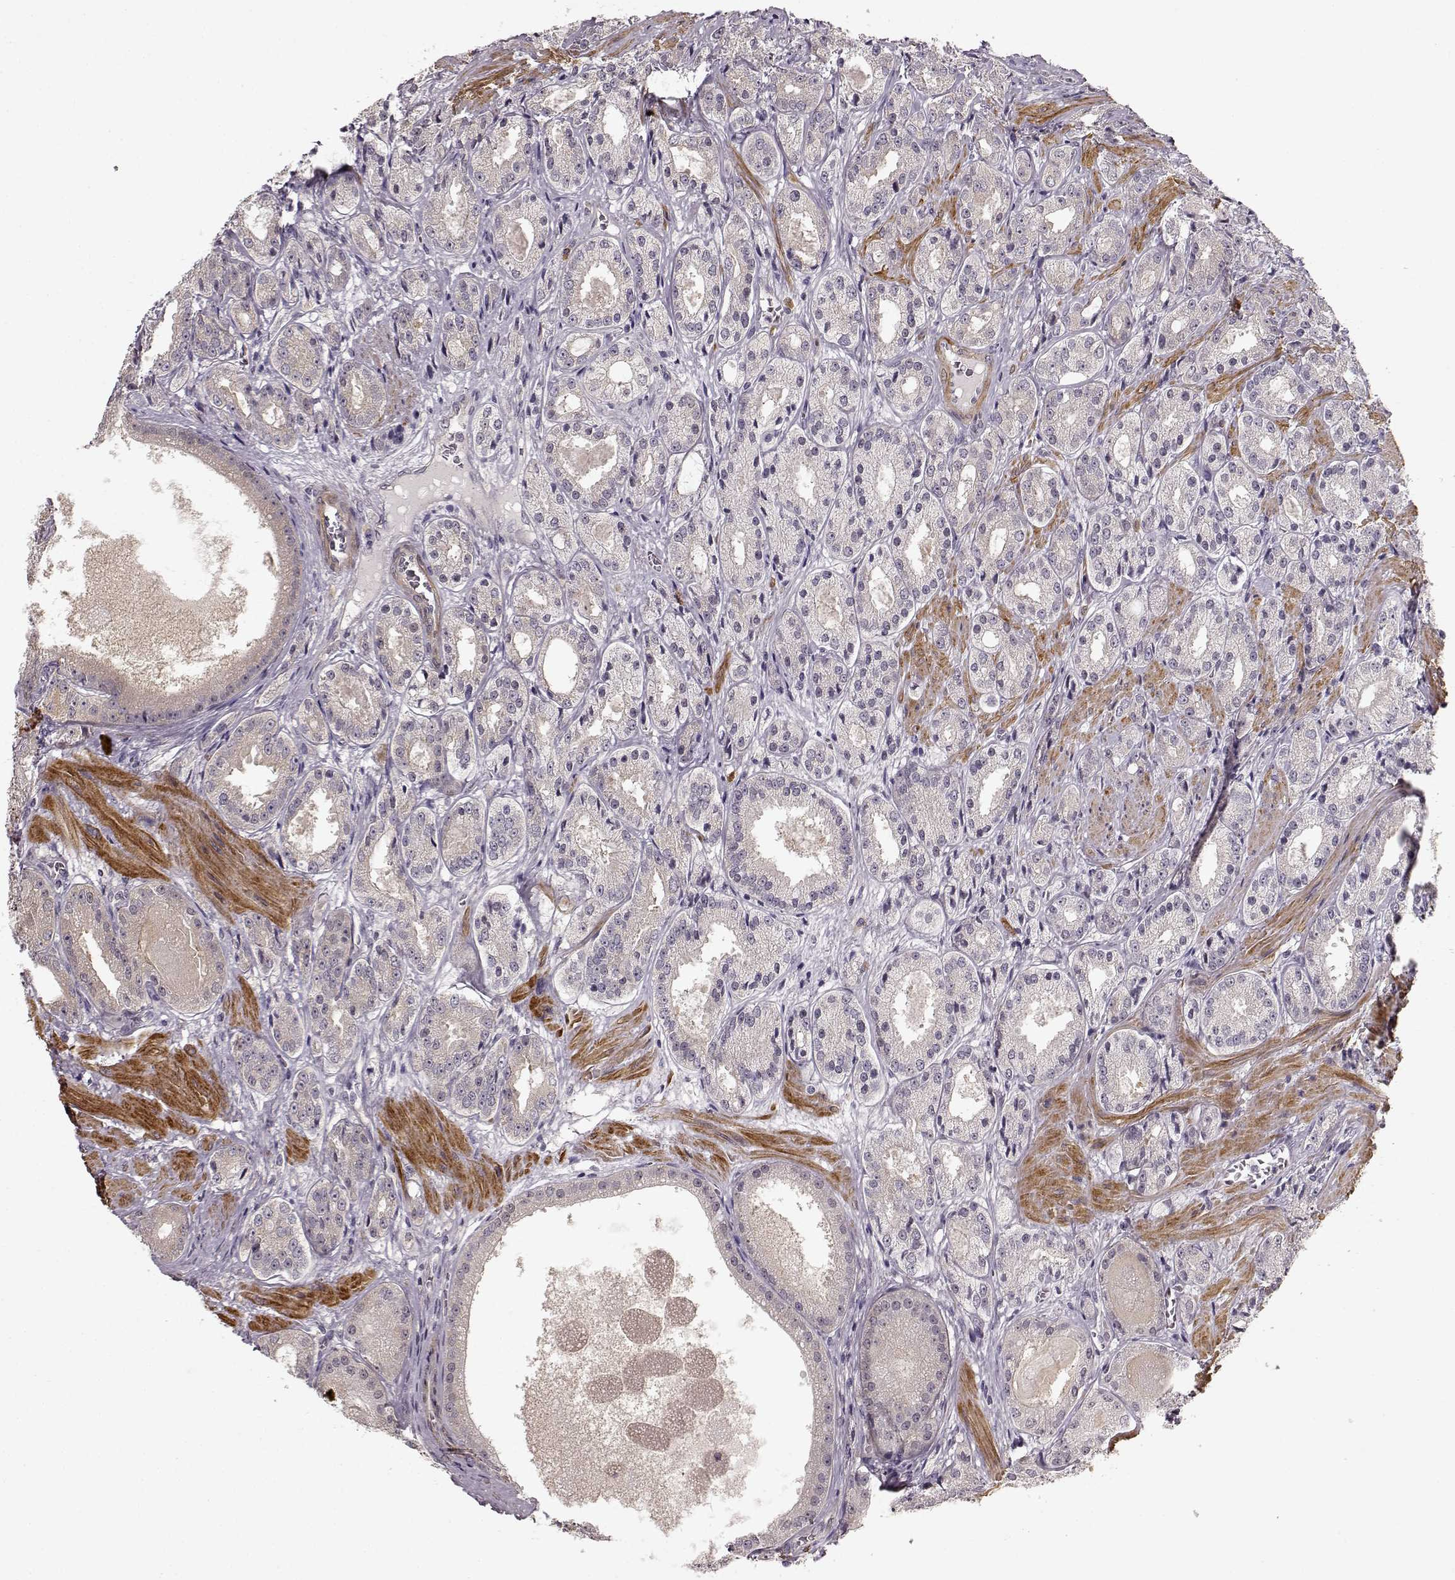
{"staining": {"intensity": "negative", "quantity": "none", "location": "none"}, "tissue": "prostate cancer", "cell_type": "Tumor cells", "image_type": "cancer", "snomed": [{"axis": "morphology", "description": "Adenocarcinoma, High grade"}, {"axis": "topography", "description": "Prostate"}], "caption": "High power microscopy image of an IHC histopathology image of prostate cancer (adenocarcinoma (high-grade)), revealing no significant positivity in tumor cells. (DAB immunohistochemistry (IHC) visualized using brightfield microscopy, high magnification).", "gene": "SLAIN2", "patient": {"sex": "male", "age": 66}}